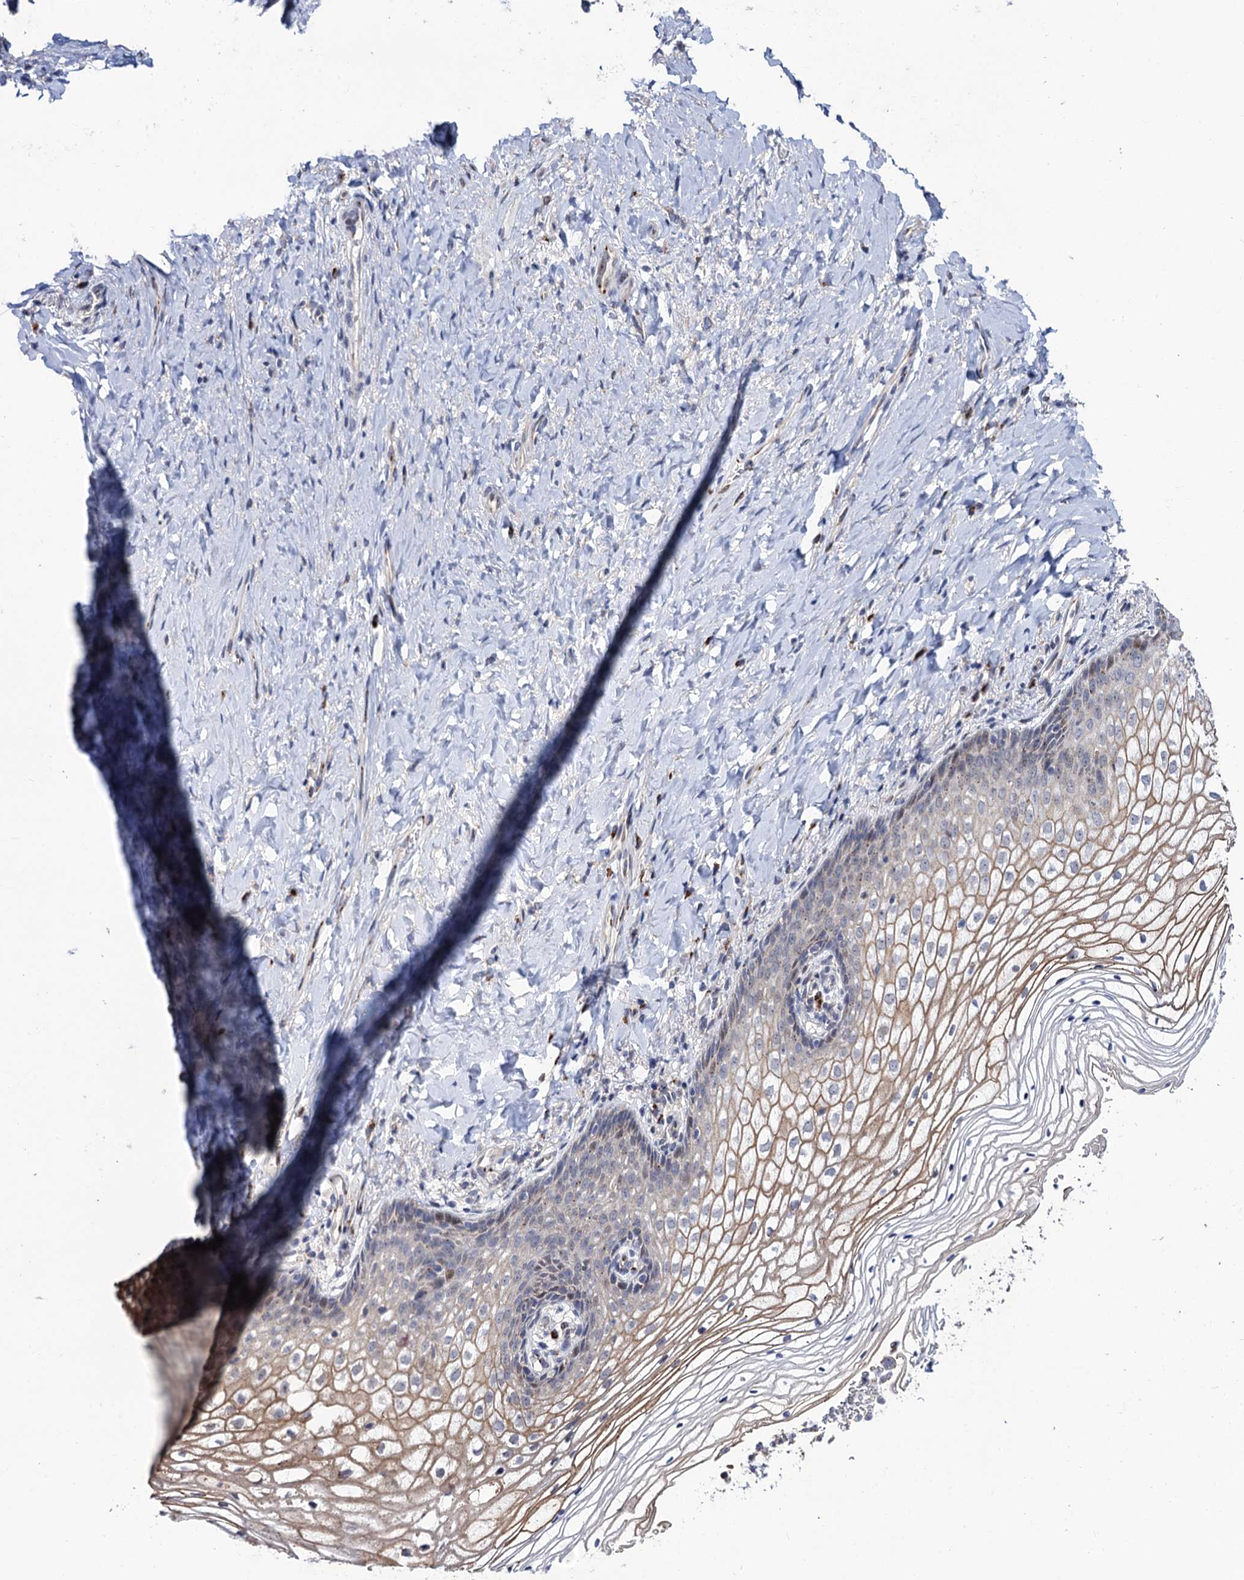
{"staining": {"intensity": "weak", "quantity": "<25%", "location": "cytoplasmic/membranous,nuclear"}, "tissue": "vagina", "cell_type": "Squamous epithelial cells", "image_type": "normal", "snomed": [{"axis": "morphology", "description": "Normal tissue, NOS"}, {"axis": "topography", "description": "Vagina"}], "caption": "Squamous epithelial cells show no significant positivity in benign vagina. (Stains: DAB (3,3'-diaminobenzidine) immunohistochemistry with hematoxylin counter stain, Microscopy: brightfield microscopy at high magnification).", "gene": "THAP2", "patient": {"sex": "female", "age": 60}}